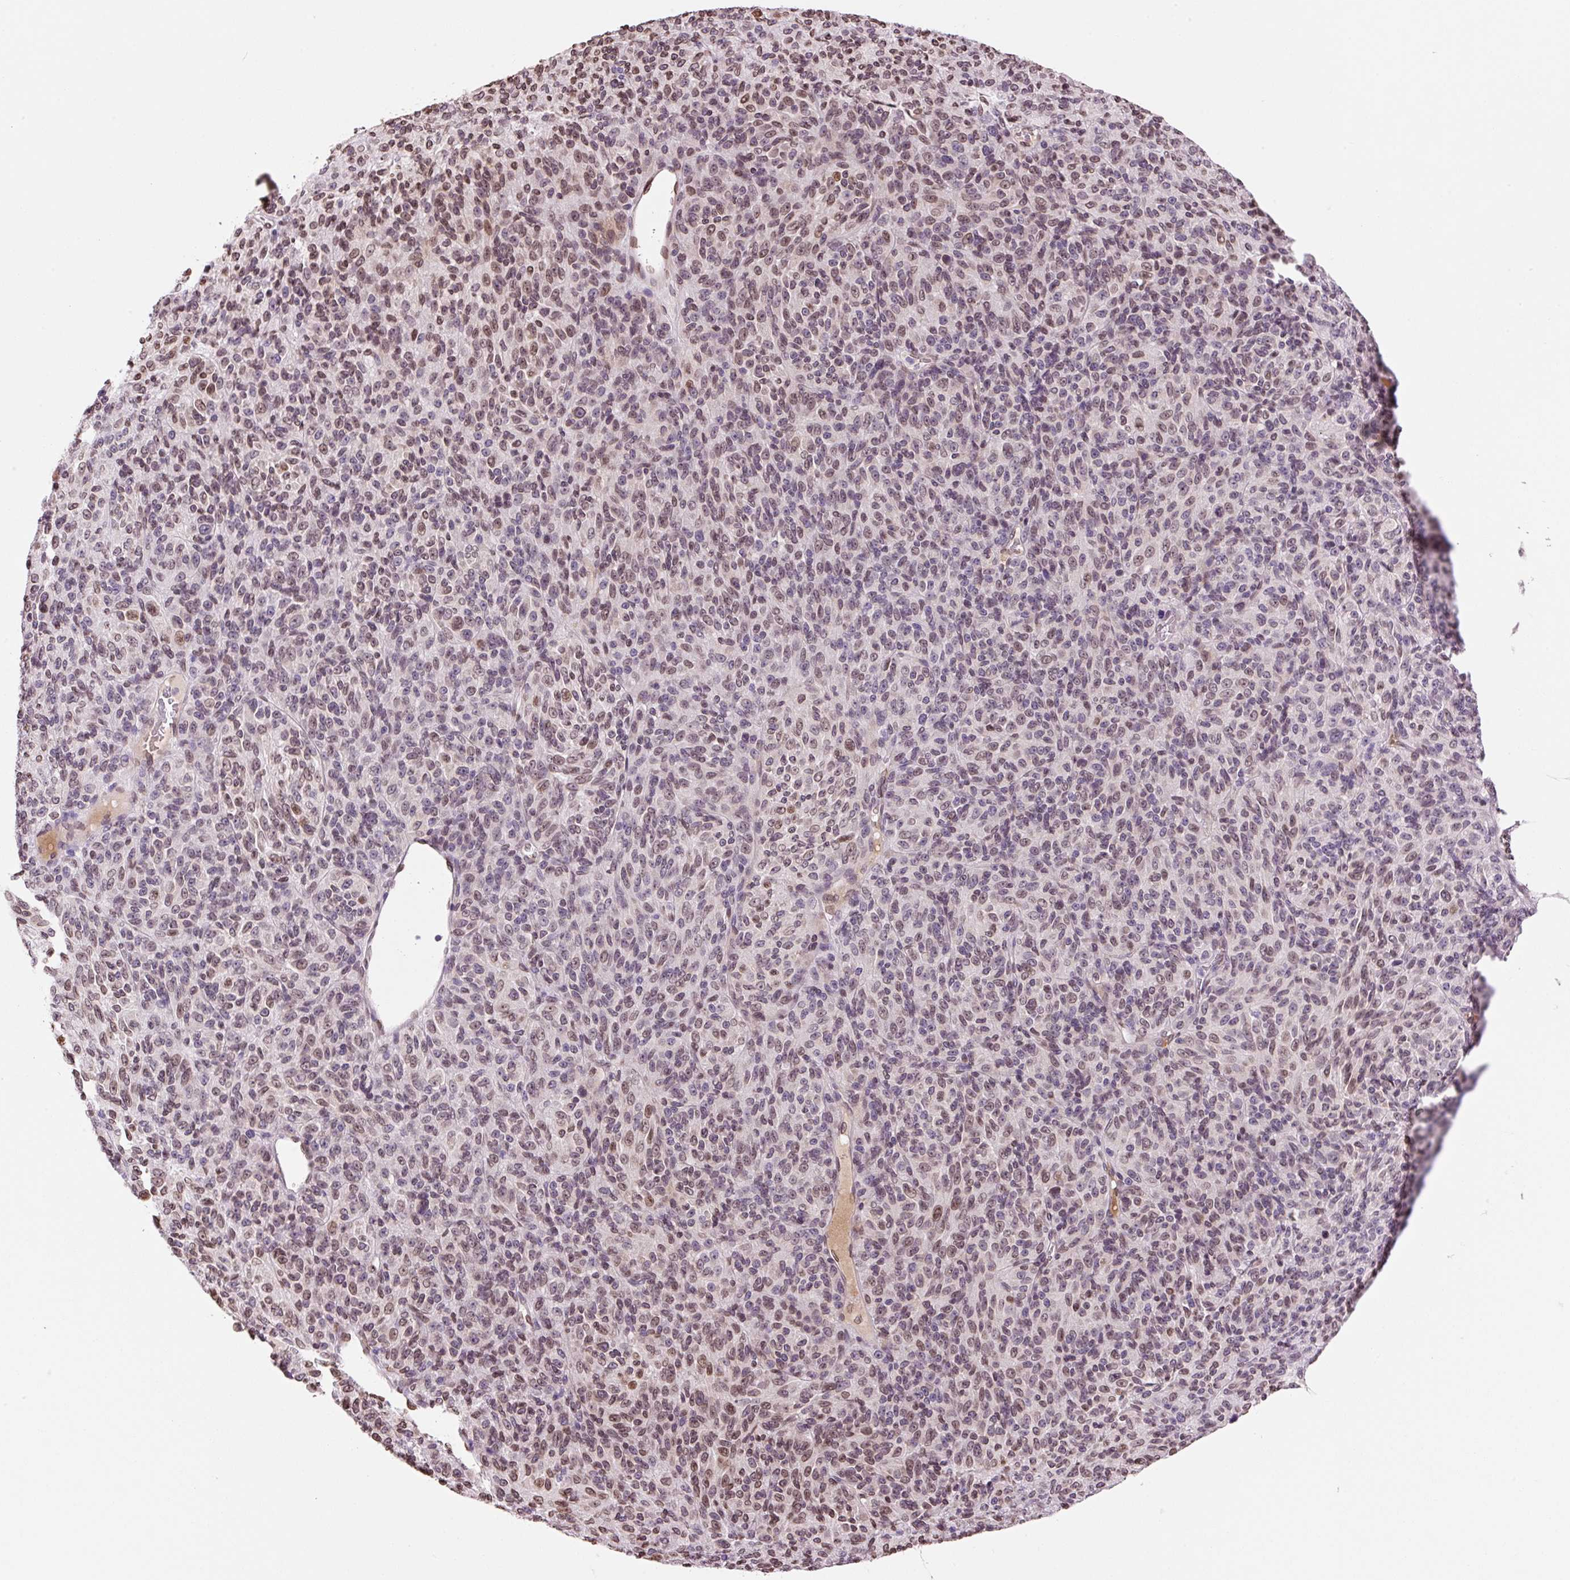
{"staining": {"intensity": "moderate", "quantity": "25%-75%", "location": "nuclear"}, "tissue": "melanoma", "cell_type": "Tumor cells", "image_type": "cancer", "snomed": [{"axis": "morphology", "description": "Malignant melanoma, Metastatic site"}, {"axis": "topography", "description": "Brain"}], "caption": "Moderate nuclear protein positivity is identified in approximately 25%-75% of tumor cells in melanoma.", "gene": "ZNF224", "patient": {"sex": "female", "age": 56}}